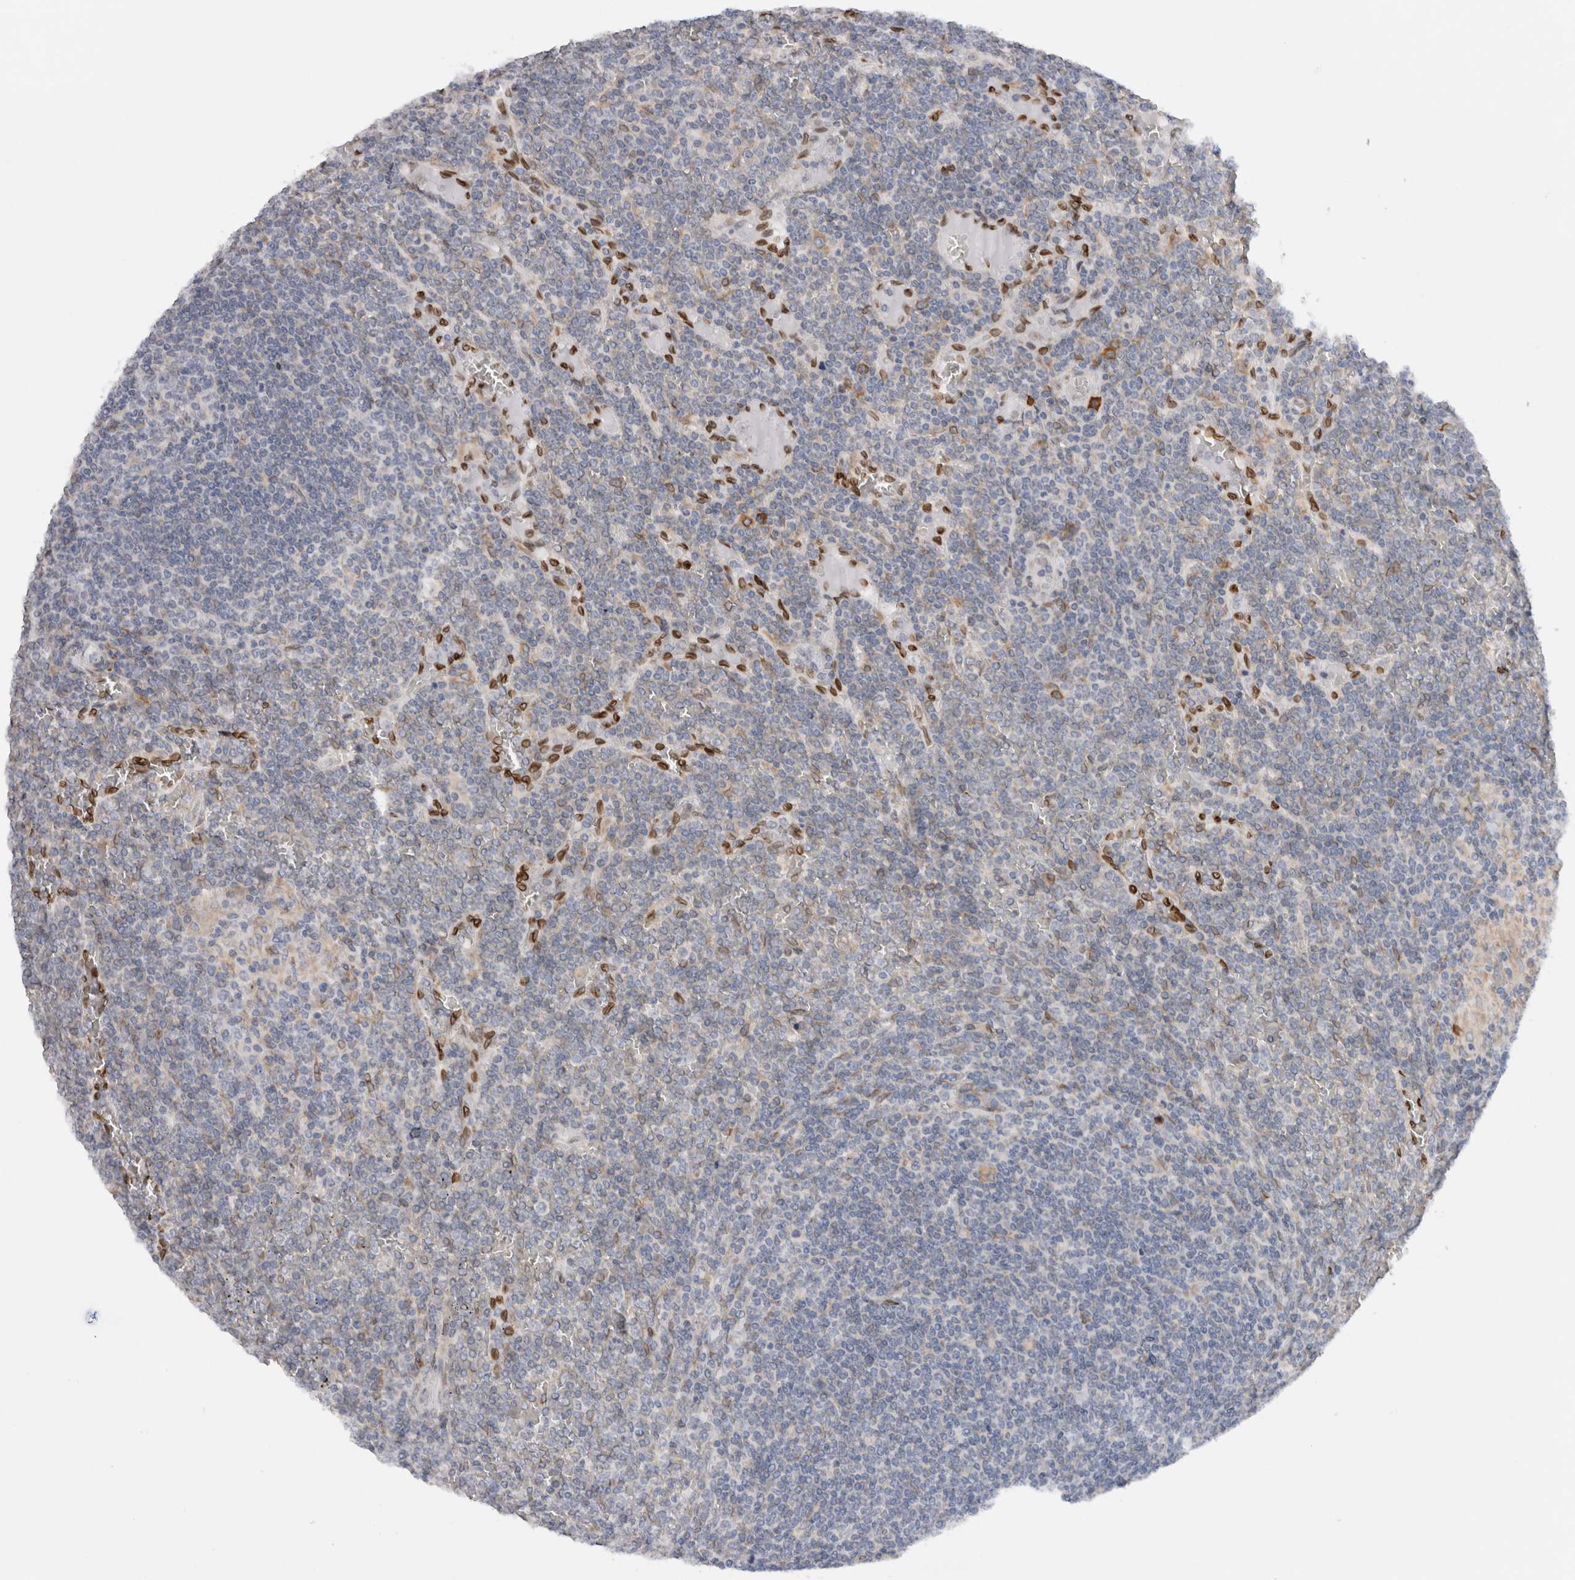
{"staining": {"intensity": "negative", "quantity": "none", "location": "none"}, "tissue": "lymphoma", "cell_type": "Tumor cells", "image_type": "cancer", "snomed": [{"axis": "morphology", "description": "Malignant lymphoma, non-Hodgkin's type, Low grade"}, {"axis": "topography", "description": "Spleen"}], "caption": "Immunohistochemistry of human lymphoma reveals no expression in tumor cells. (DAB (3,3'-diaminobenzidine) immunohistochemistry (IHC) visualized using brightfield microscopy, high magnification).", "gene": "VCPIP1", "patient": {"sex": "female", "age": 19}}